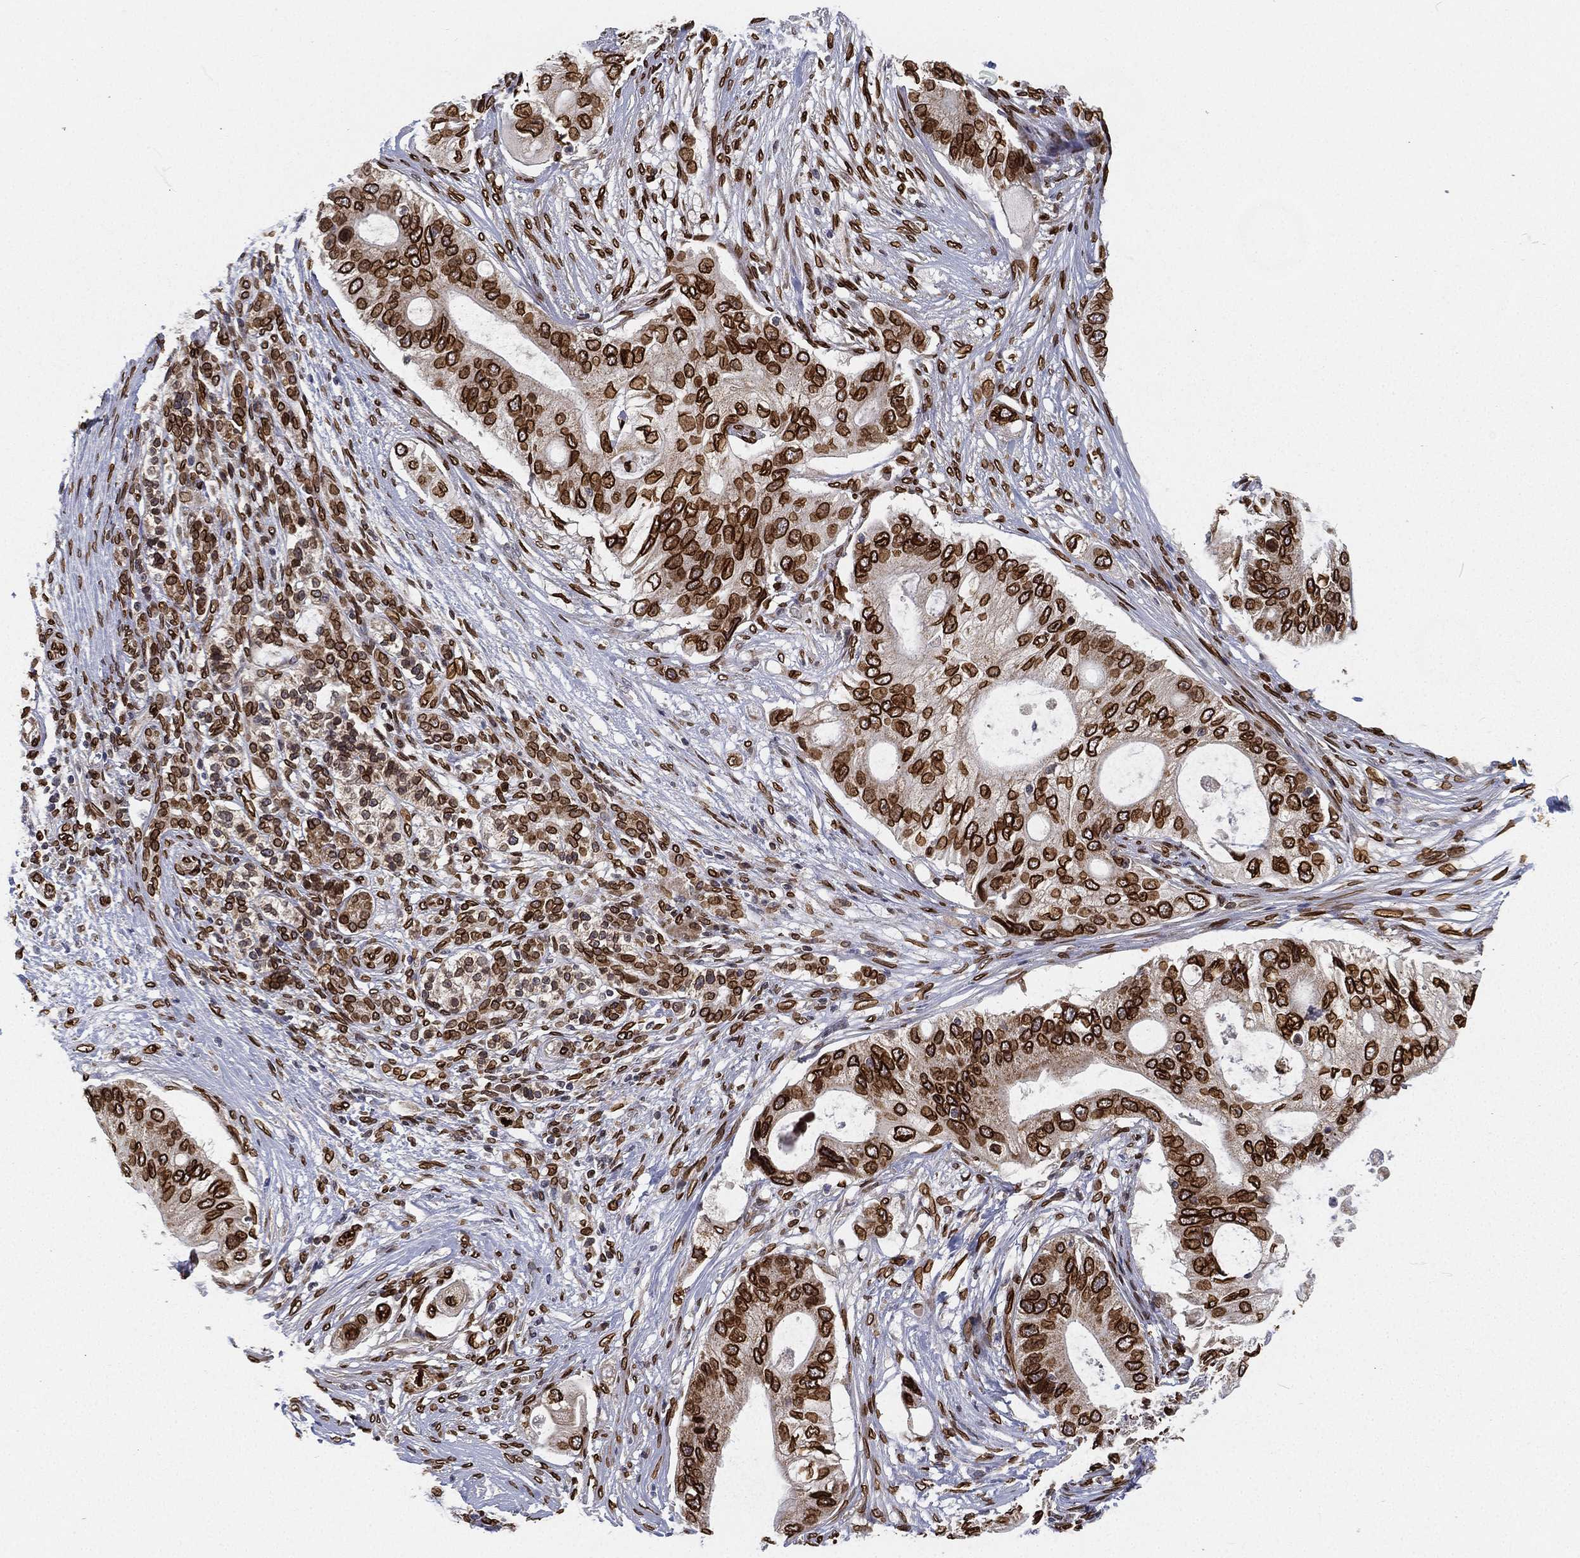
{"staining": {"intensity": "strong", "quantity": ">75%", "location": "cytoplasmic/membranous,nuclear"}, "tissue": "pancreatic cancer", "cell_type": "Tumor cells", "image_type": "cancer", "snomed": [{"axis": "morphology", "description": "Adenocarcinoma, NOS"}, {"axis": "topography", "description": "Pancreas"}], "caption": "Tumor cells reveal high levels of strong cytoplasmic/membranous and nuclear expression in approximately >75% of cells in pancreatic cancer (adenocarcinoma). (Stains: DAB (3,3'-diaminobenzidine) in brown, nuclei in blue, Microscopy: brightfield microscopy at high magnification).", "gene": "PALB2", "patient": {"sex": "female", "age": 72}}